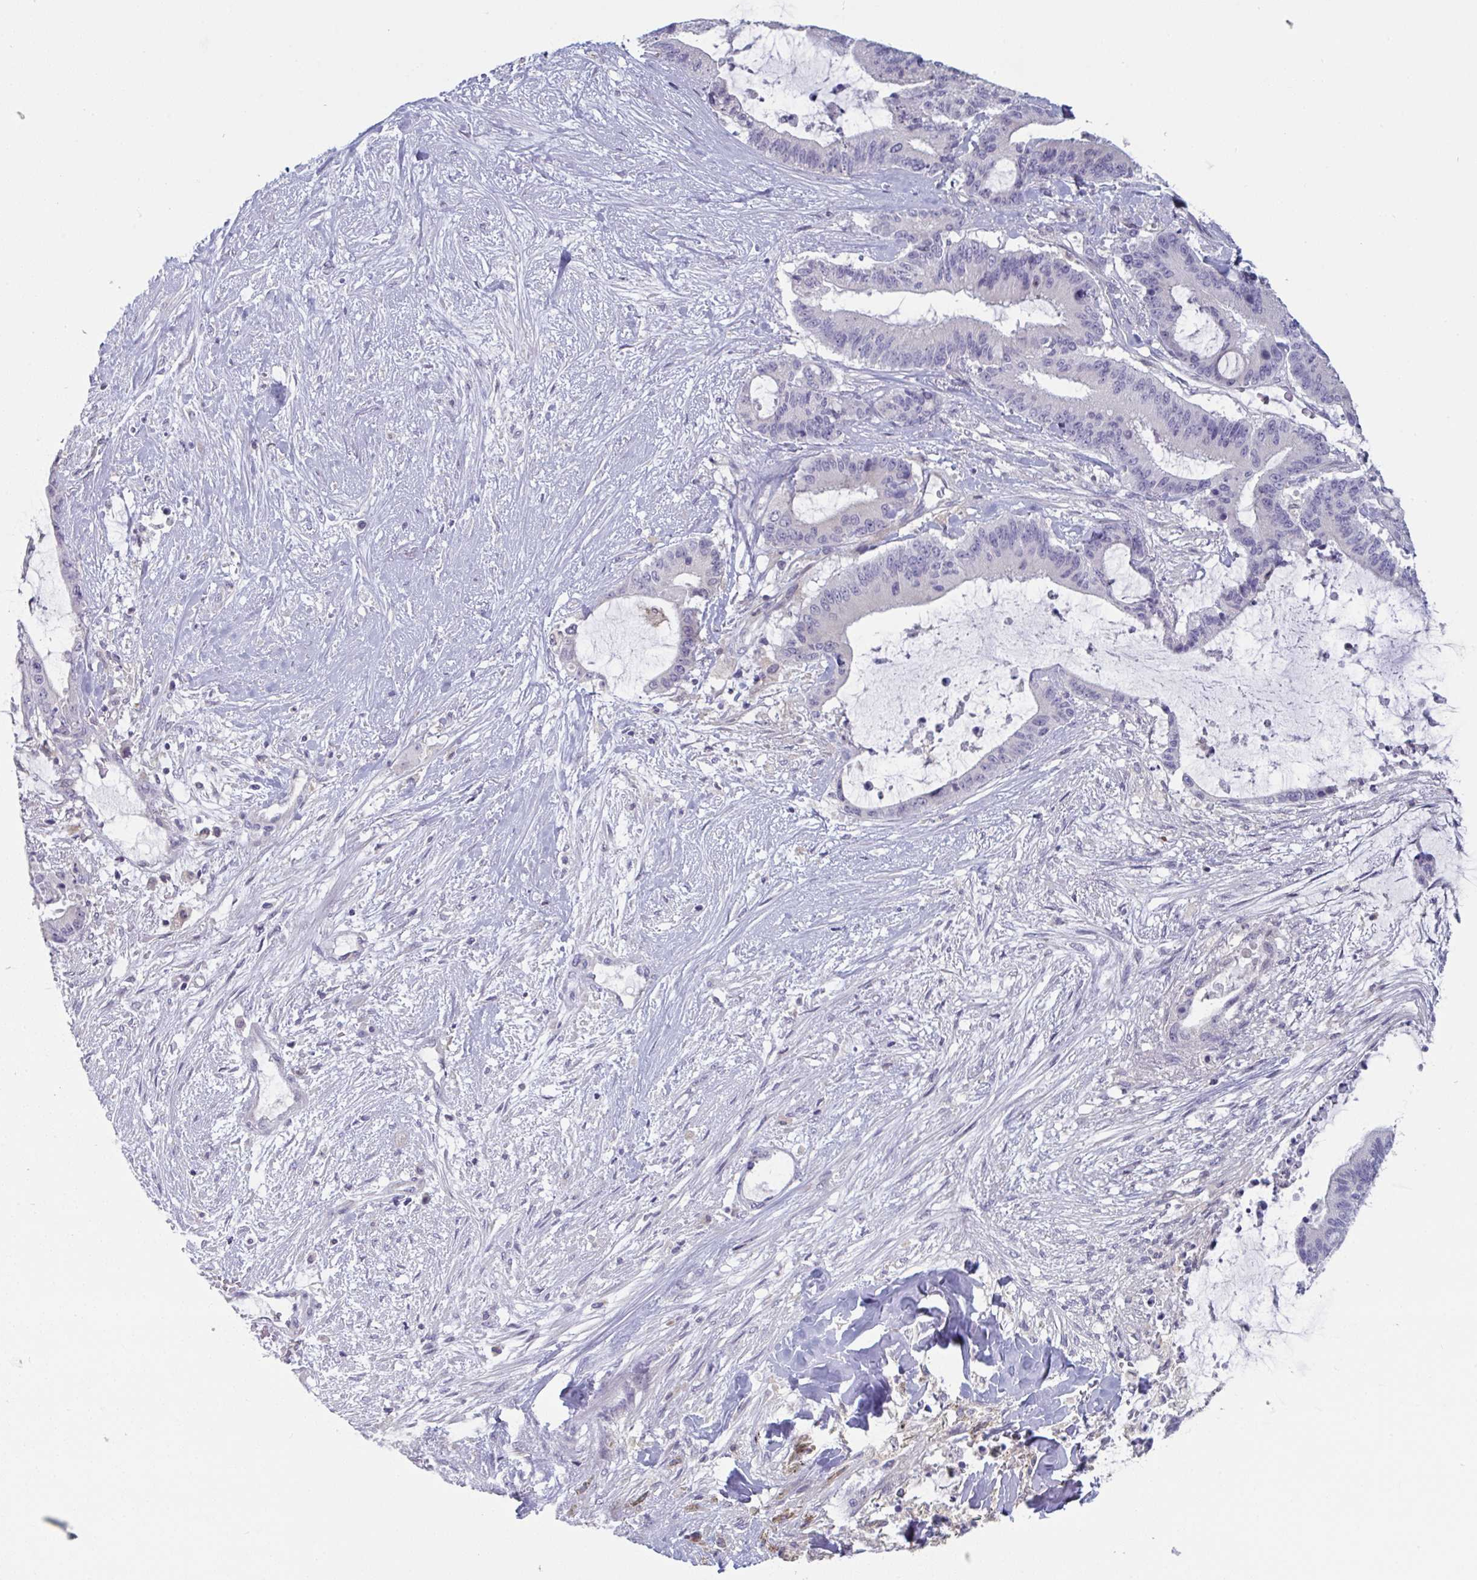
{"staining": {"intensity": "negative", "quantity": "none", "location": "none"}, "tissue": "liver cancer", "cell_type": "Tumor cells", "image_type": "cancer", "snomed": [{"axis": "morphology", "description": "Normal tissue, NOS"}, {"axis": "morphology", "description": "Cholangiocarcinoma"}, {"axis": "topography", "description": "Liver"}, {"axis": "topography", "description": "Peripheral nerve tissue"}], "caption": "Cholangiocarcinoma (liver) was stained to show a protein in brown. There is no significant staining in tumor cells.", "gene": "PTPRD", "patient": {"sex": "female", "age": 73}}